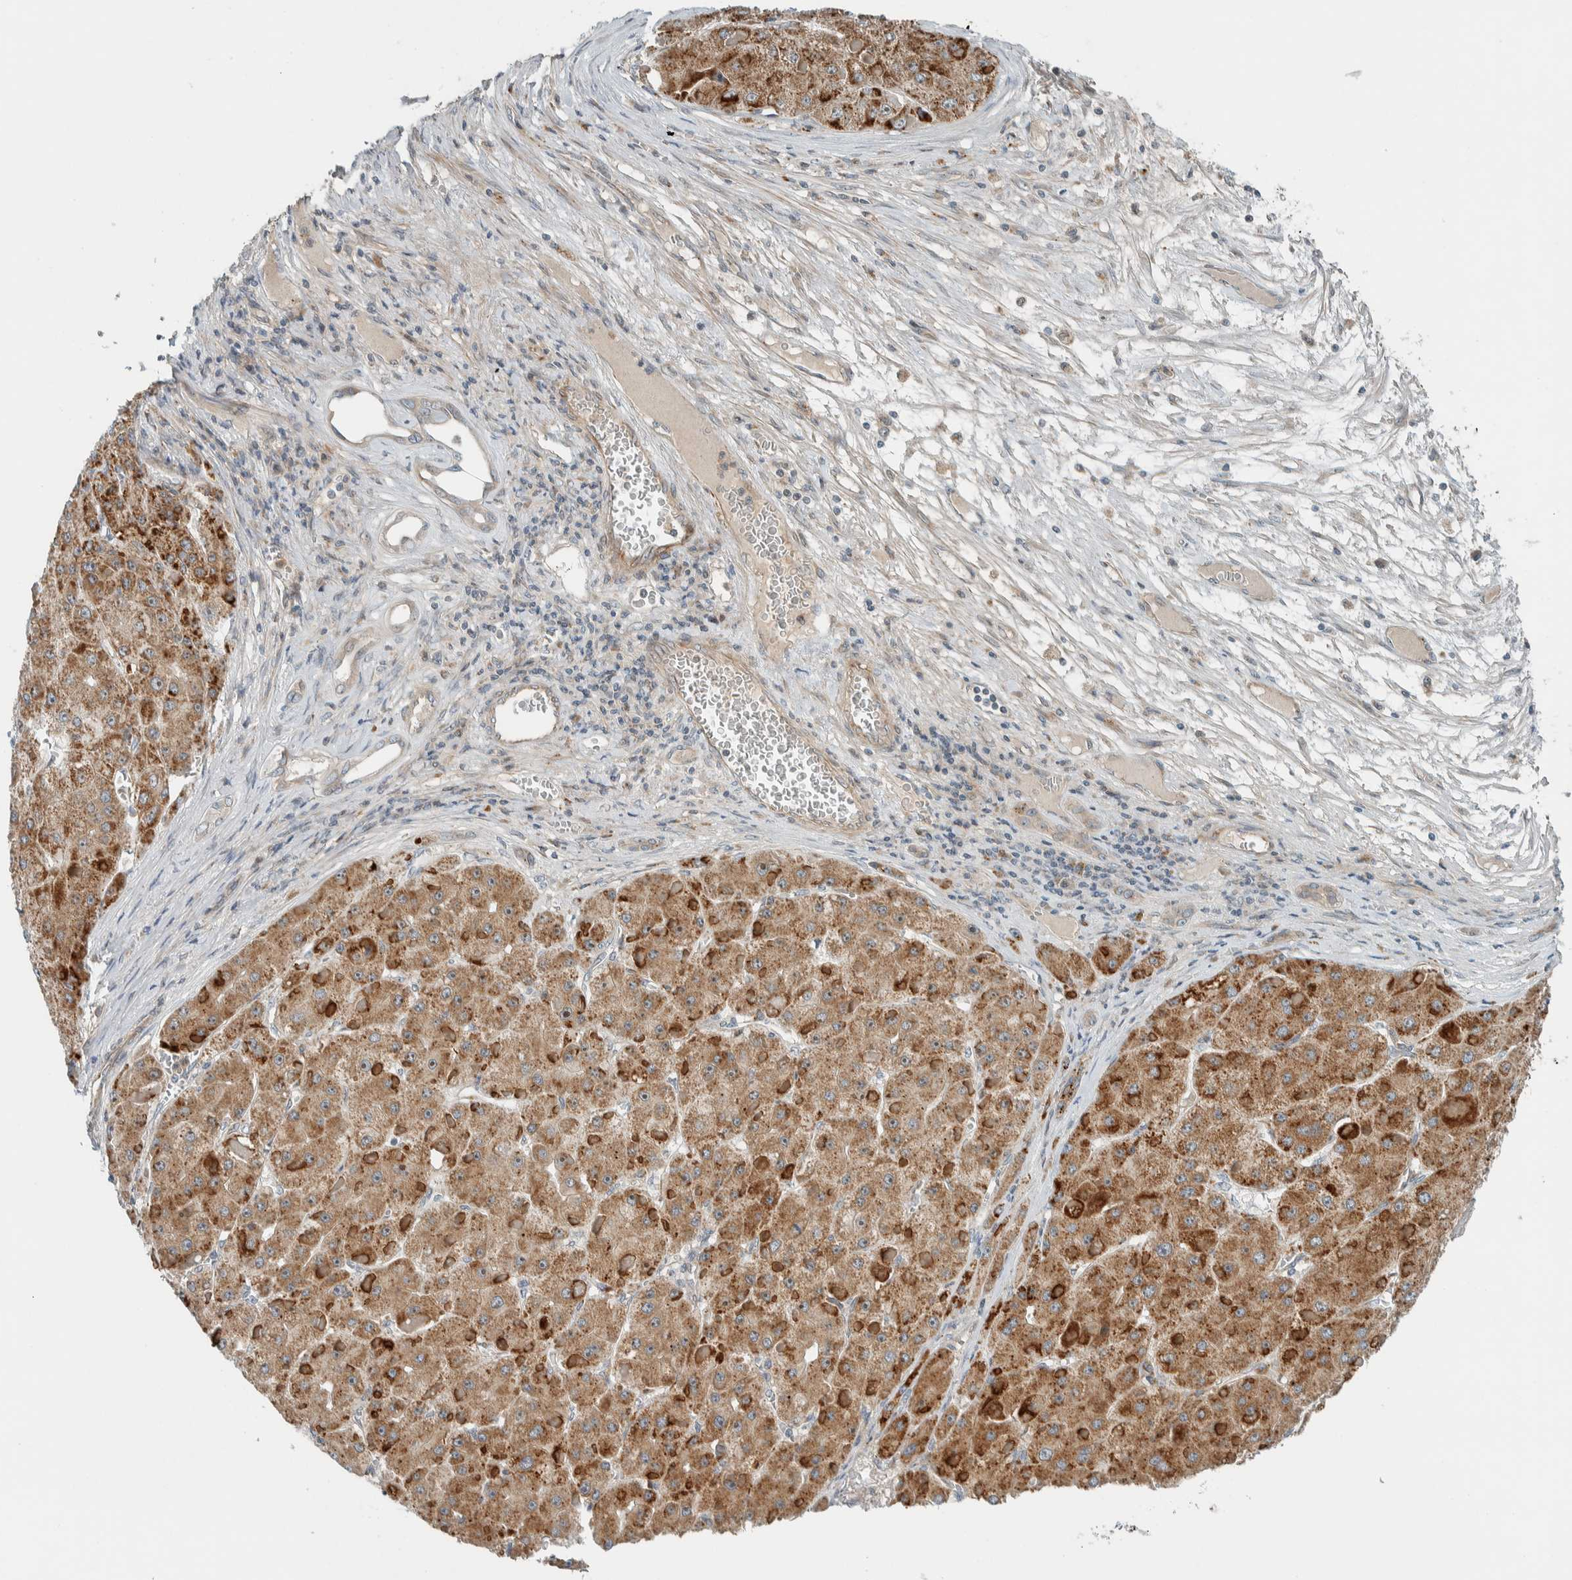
{"staining": {"intensity": "strong", "quantity": ">75%", "location": "cytoplasmic/membranous"}, "tissue": "liver cancer", "cell_type": "Tumor cells", "image_type": "cancer", "snomed": [{"axis": "morphology", "description": "Carcinoma, Hepatocellular, NOS"}, {"axis": "topography", "description": "Liver"}], "caption": "A high-resolution image shows immunohistochemistry (IHC) staining of liver hepatocellular carcinoma, which shows strong cytoplasmic/membranous expression in about >75% of tumor cells.", "gene": "SLFN12L", "patient": {"sex": "female", "age": 73}}